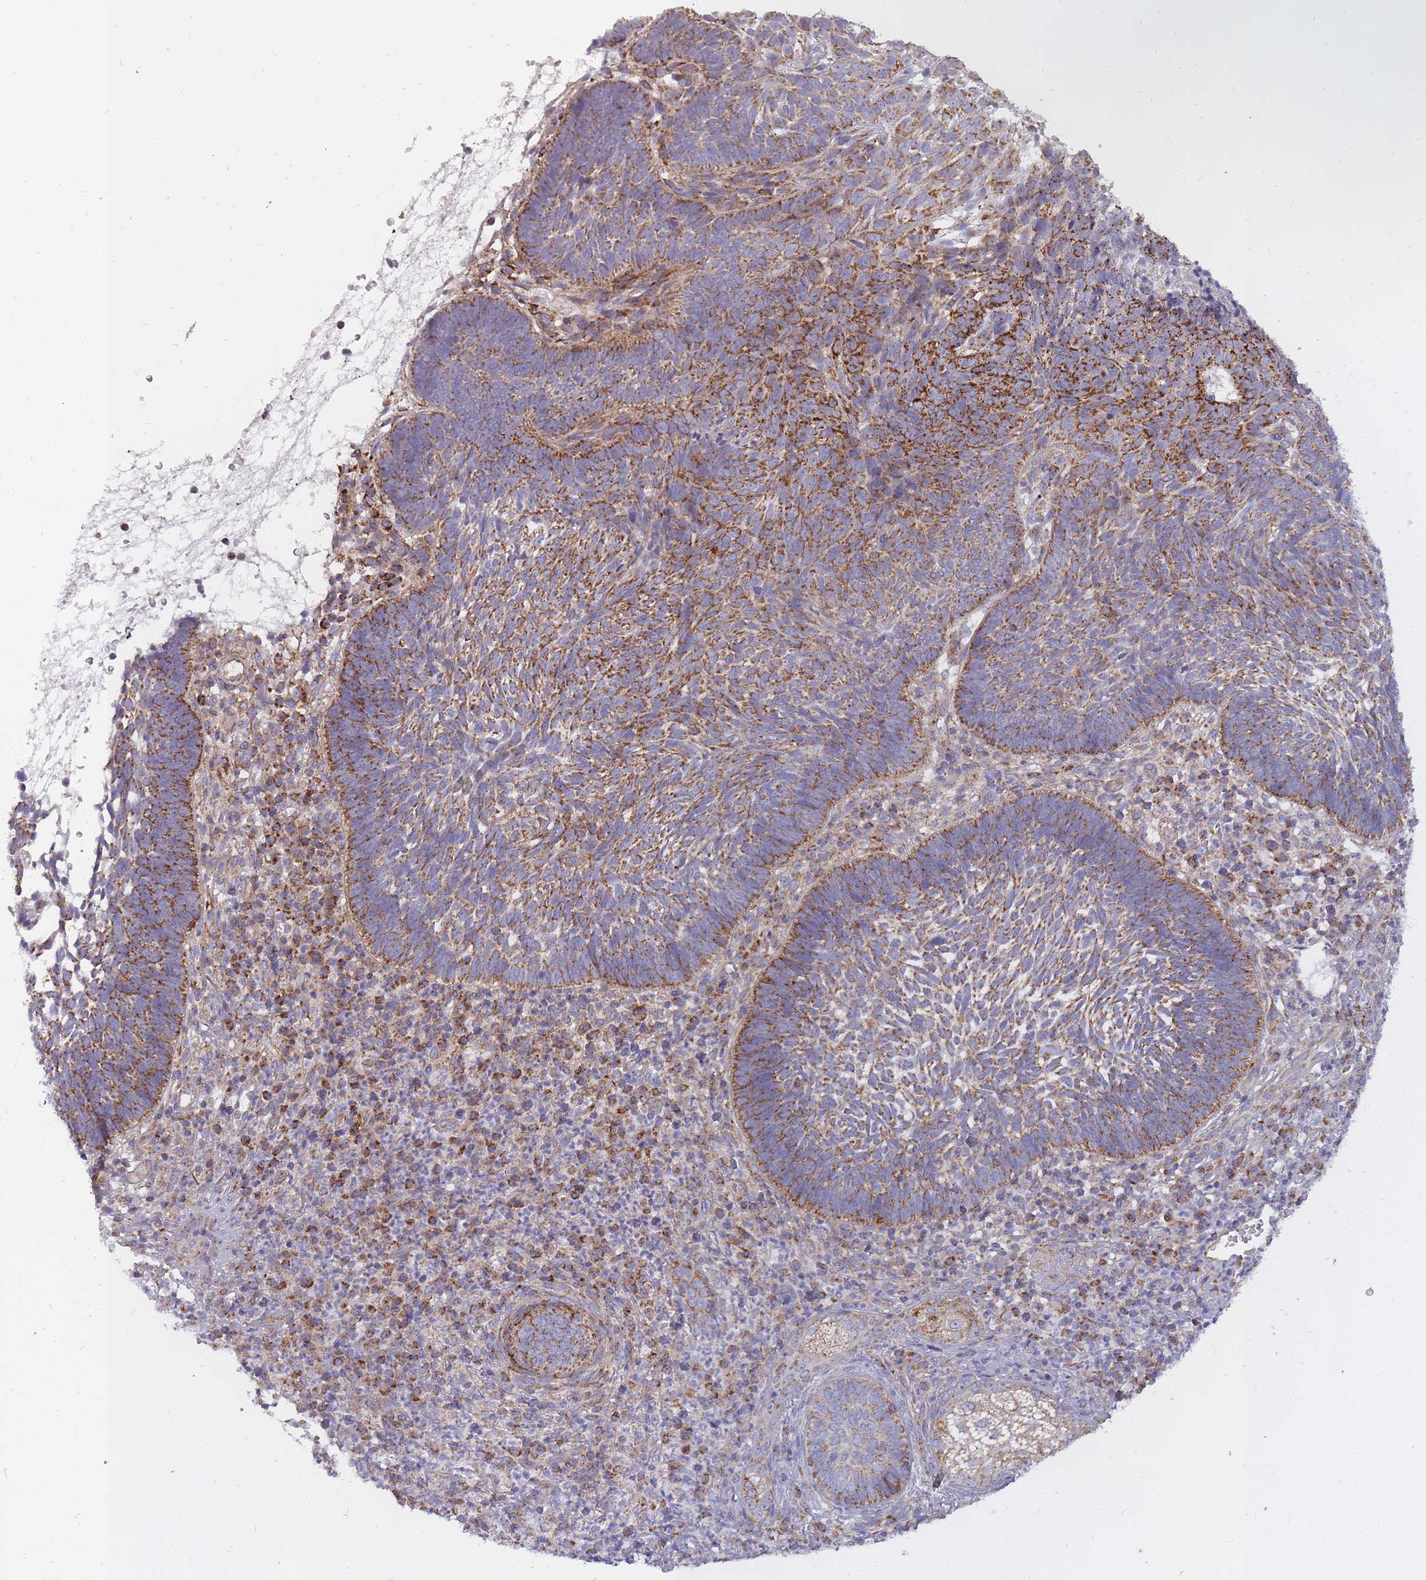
{"staining": {"intensity": "moderate", "quantity": ">75%", "location": "cytoplasmic/membranous"}, "tissue": "skin cancer", "cell_type": "Tumor cells", "image_type": "cancer", "snomed": [{"axis": "morphology", "description": "Basal cell carcinoma"}, {"axis": "topography", "description": "Skin"}], "caption": "This image demonstrates immunohistochemistry staining of human skin basal cell carcinoma, with medium moderate cytoplasmic/membranous positivity in about >75% of tumor cells.", "gene": "ALKBH4", "patient": {"sex": "male", "age": 88}}